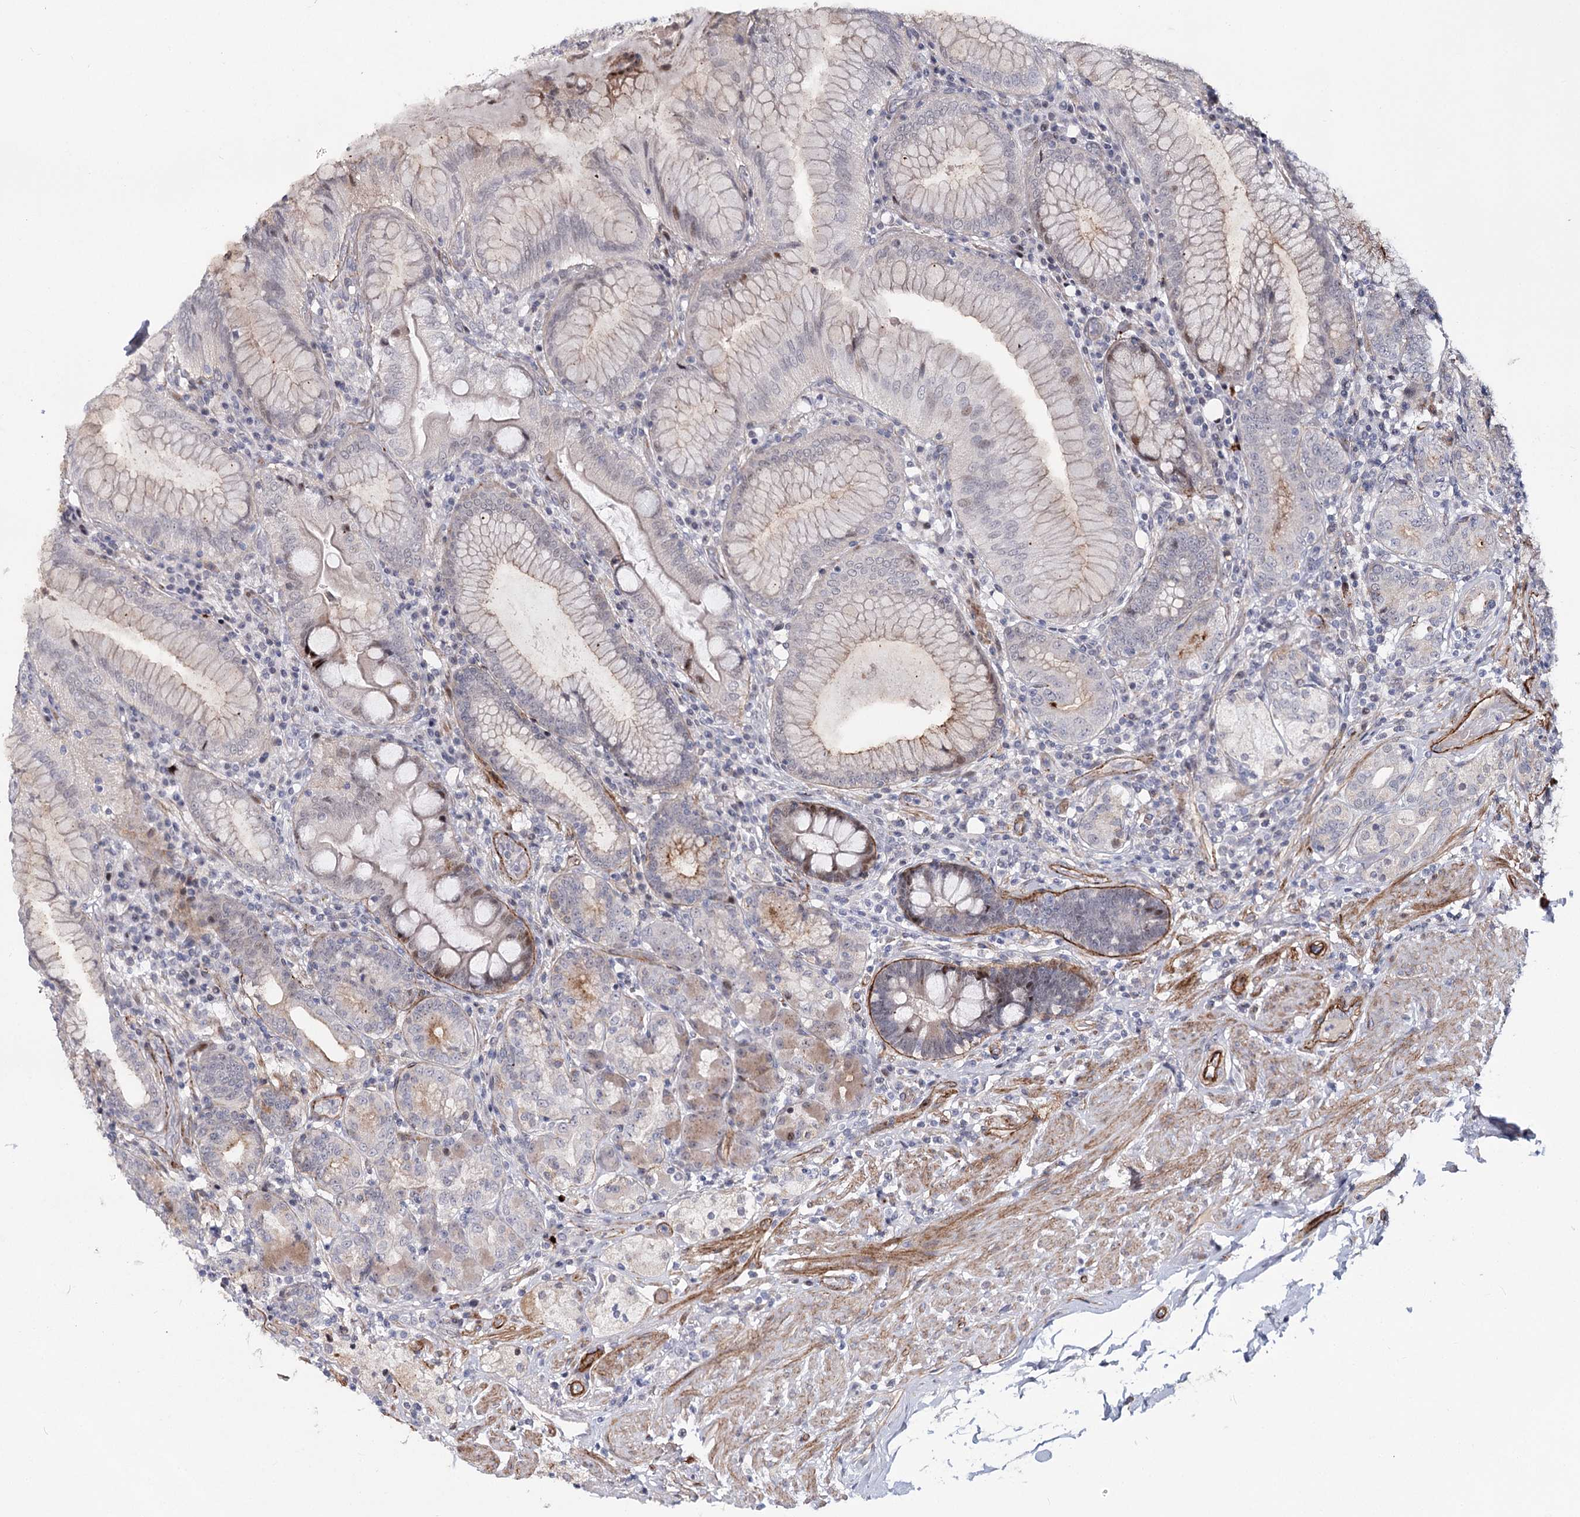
{"staining": {"intensity": "moderate", "quantity": "<25%", "location": "cytoplasmic/membranous"}, "tissue": "stomach", "cell_type": "Glandular cells", "image_type": "normal", "snomed": [{"axis": "morphology", "description": "Normal tissue, NOS"}, {"axis": "topography", "description": "Stomach, upper"}, {"axis": "topography", "description": "Stomach, lower"}], "caption": "Immunohistochemistry image of unremarkable human stomach stained for a protein (brown), which exhibits low levels of moderate cytoplasmic/membranous positivity in approximately <25% of glandular cells.", "gene": "ATL2", "patient": {"sex": "female", "age": 76}}